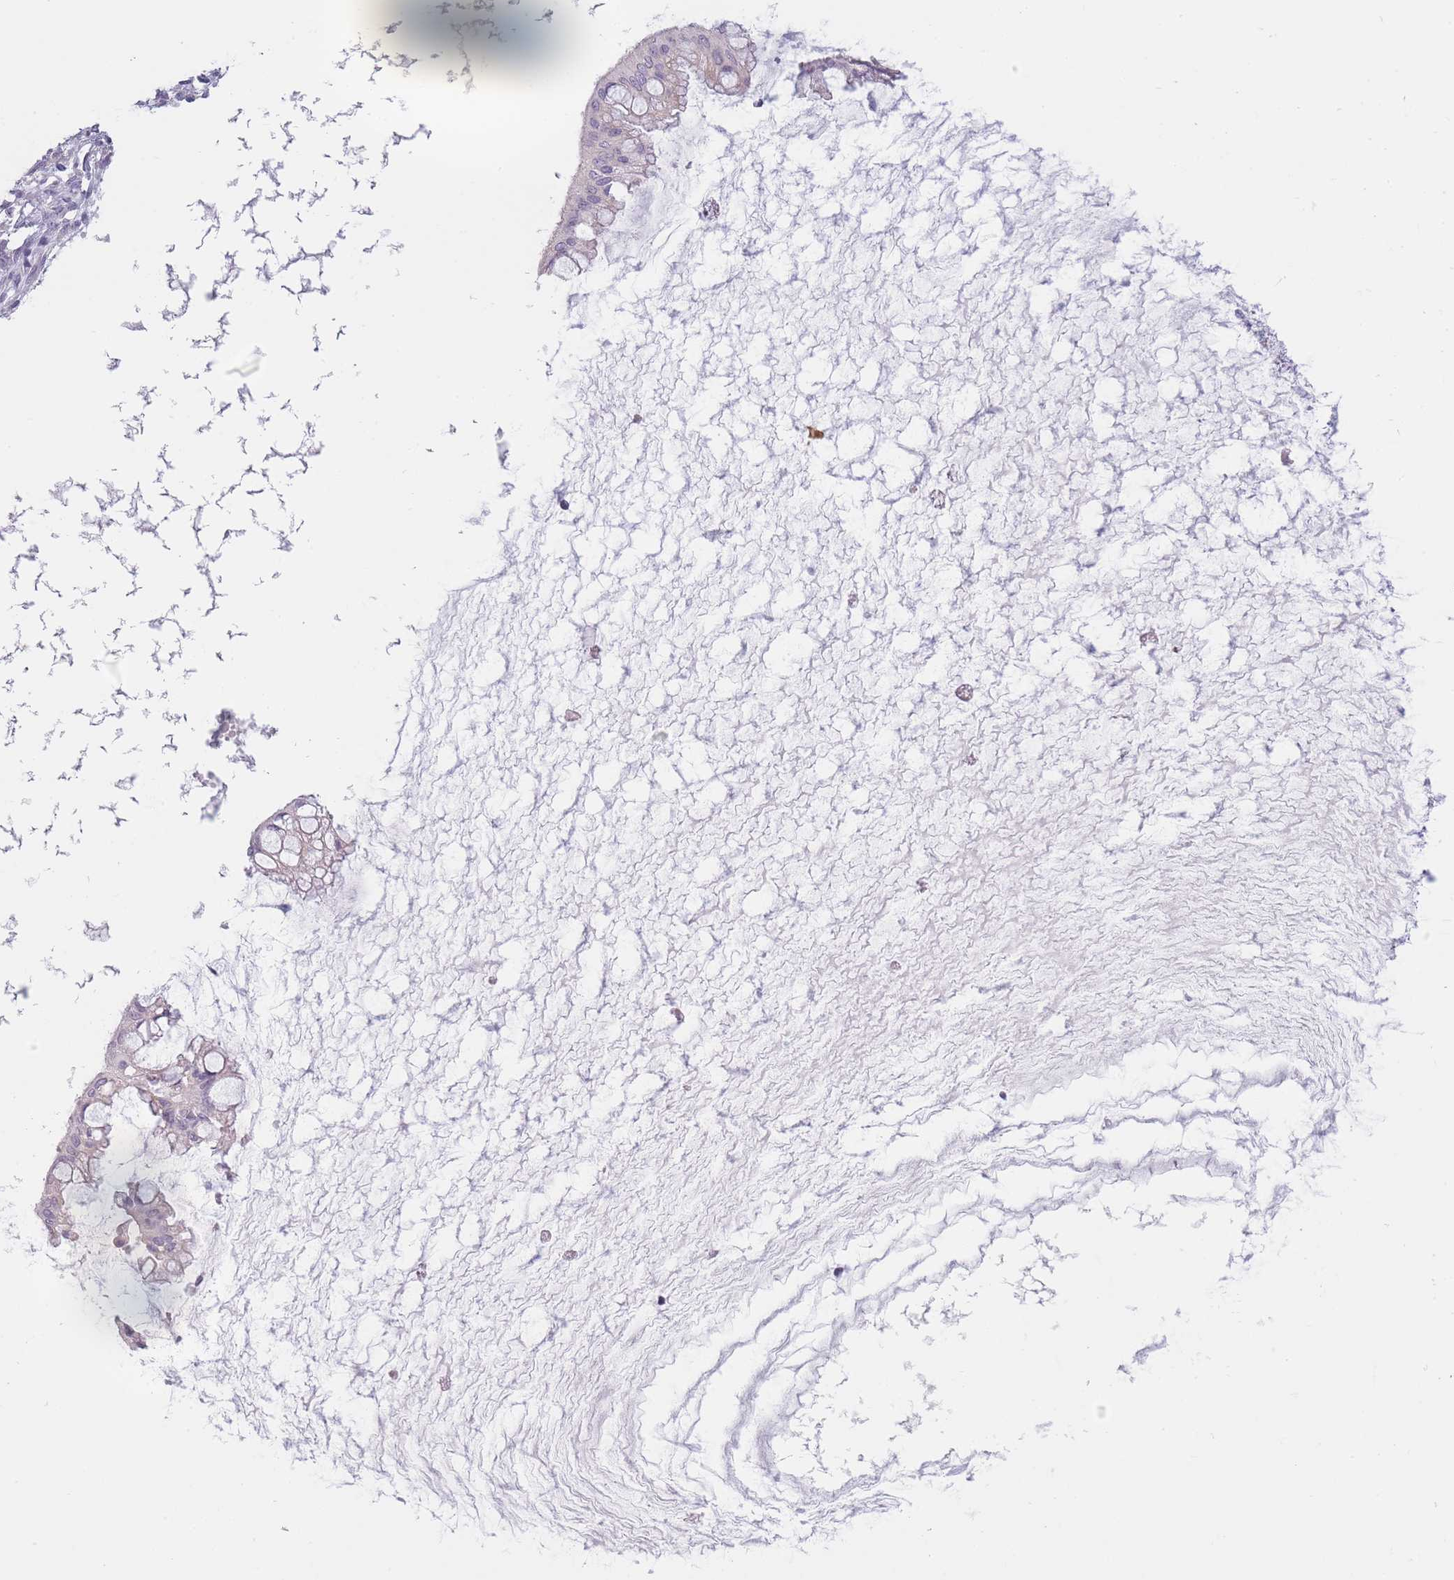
{"staining": {"intensity": "negative", "quantity": "none", "location": "none"}, "tissue": "ovarian cancer", "cell_type": "Tumor cells", "image_type": "cancer", "snomed": [{"axis": "morphology", "description": "Cystadenocarcinoma, mucinous, NOS"}, {"axis": "topography", "description": "Ovary"}], "caption": "High power microscopy histopathology image of an immunohistochemistry (IHC) photomicrograph of ovarian mucinous cystadenocarcinoma, revealing no significant expression in tumor cells. (DAB (3,3'-diaminobenzidine) immunohistochemistry (IHC) visualized using brightfield microscopy, high magnification).", "gene": "TMEM236", "patient": {"sex": "female", "age": 73}}